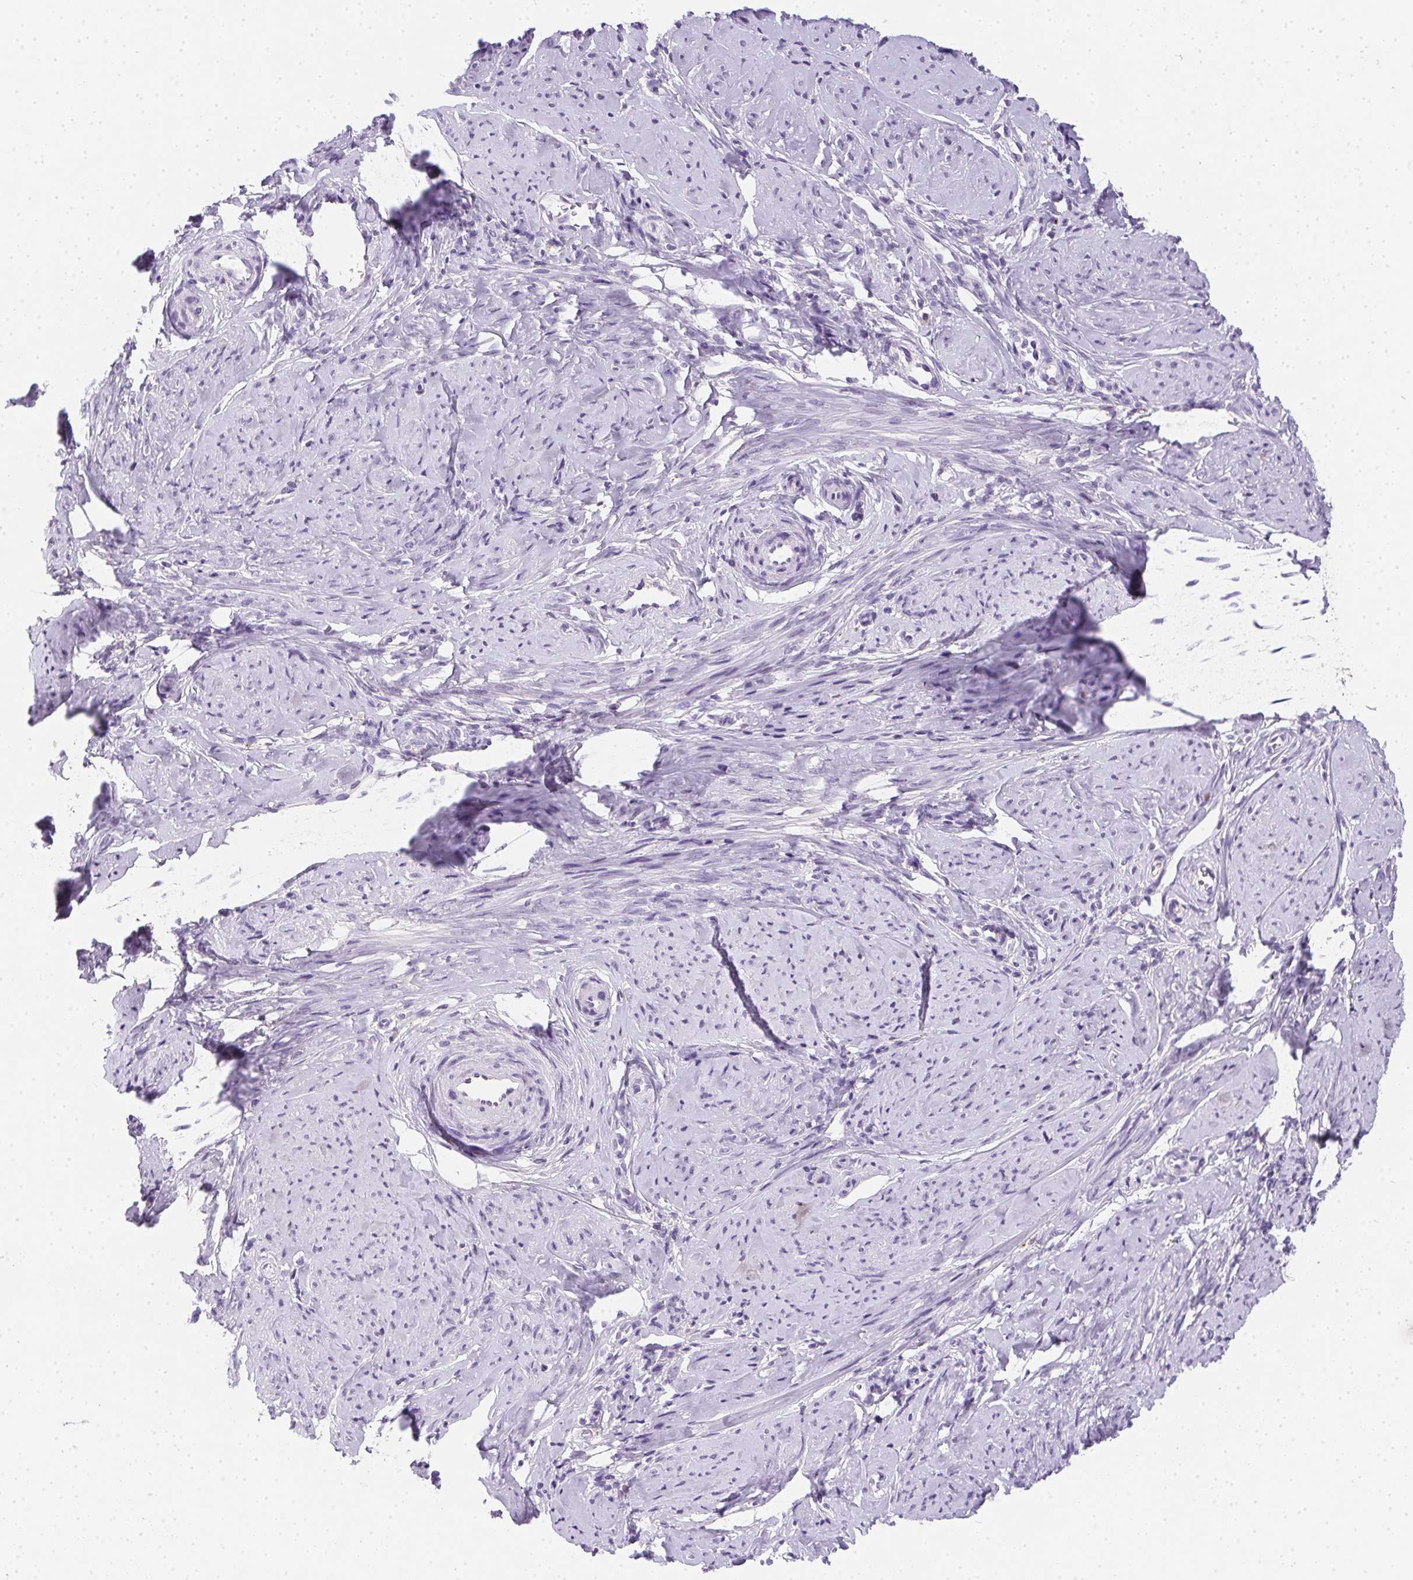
{"staining": {"intensity": "negative", "quantity": "none", "location": "none"}, "tissue": "smooth muscle", "cell_type": "Smooth muscle cells", "image_type": "normal", "snomed": [{"axis": "morphology", "description": "Normal tissue, NOS"}, {"axis": "topography", "description": "Smooth muscle"}], "caption": "DAB (3,3'-diaminobenzidine) immunohistochemical staining of unremarkable human smooth muscle reveals no significant staining in smooth muscle cells. Brightfield microscopy of IHC stained with DAB (brown) and hematoxylin (blue), captured at high magnification.", "gene": "SSTR4", "patient": {"sex": "female", "age": 48}}